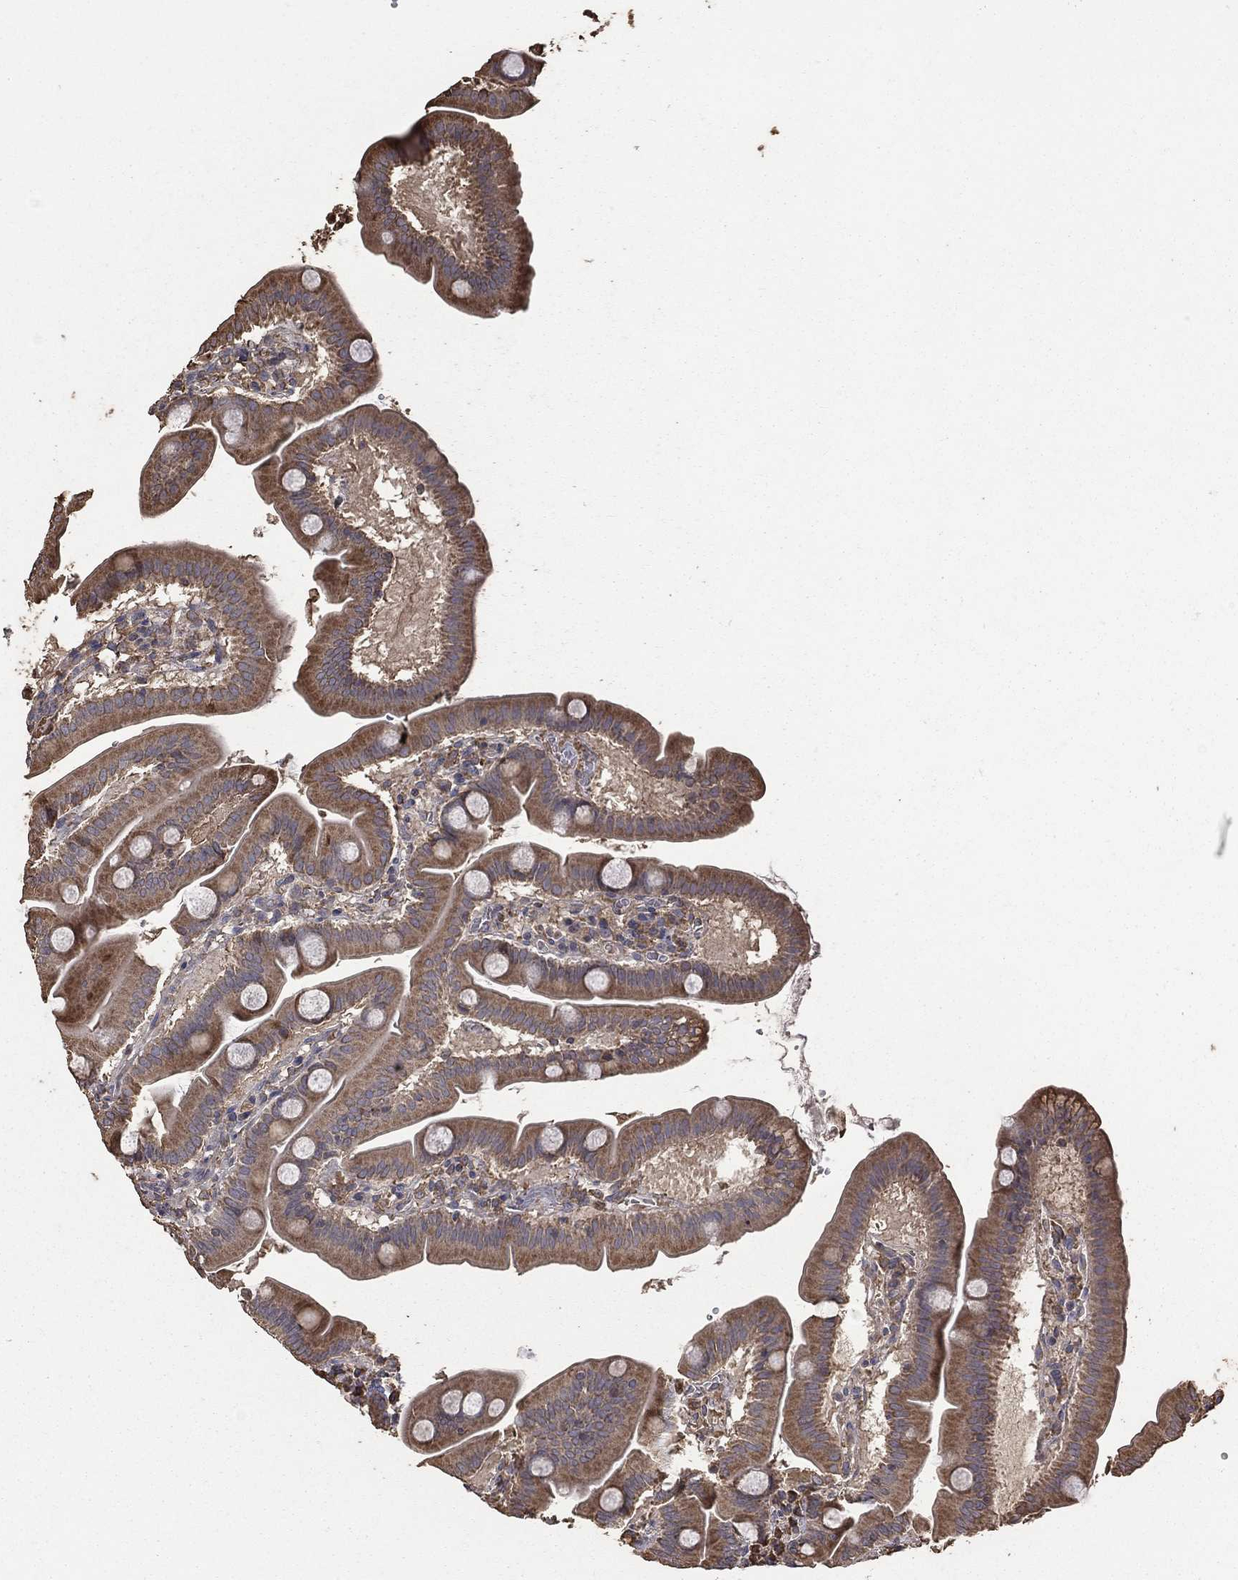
{"staining": {"intensity": "strong", "quantity": ">75%", "location": "cytoplasmic/membranous"}, "tissue": "duodenum", "cell_type": "Glandular cells", "image_type": "normal", "snomed": [{"axis": "morphology", "description": "Normal tissue, NOS"}, {"axis": "topography", "description": "Duodenum"}], "caption": "IHC photomicrograph of unremarkable duodenum: duodenum stained using IHC displays high levels of strong protein expression localized specifically in the cytoplasmic/membranous of glandular cells, appearing as a cytoplasmic/membranous brown color.", "gene": "METTL27", "patient": {"sex": "male", "age": 59}}